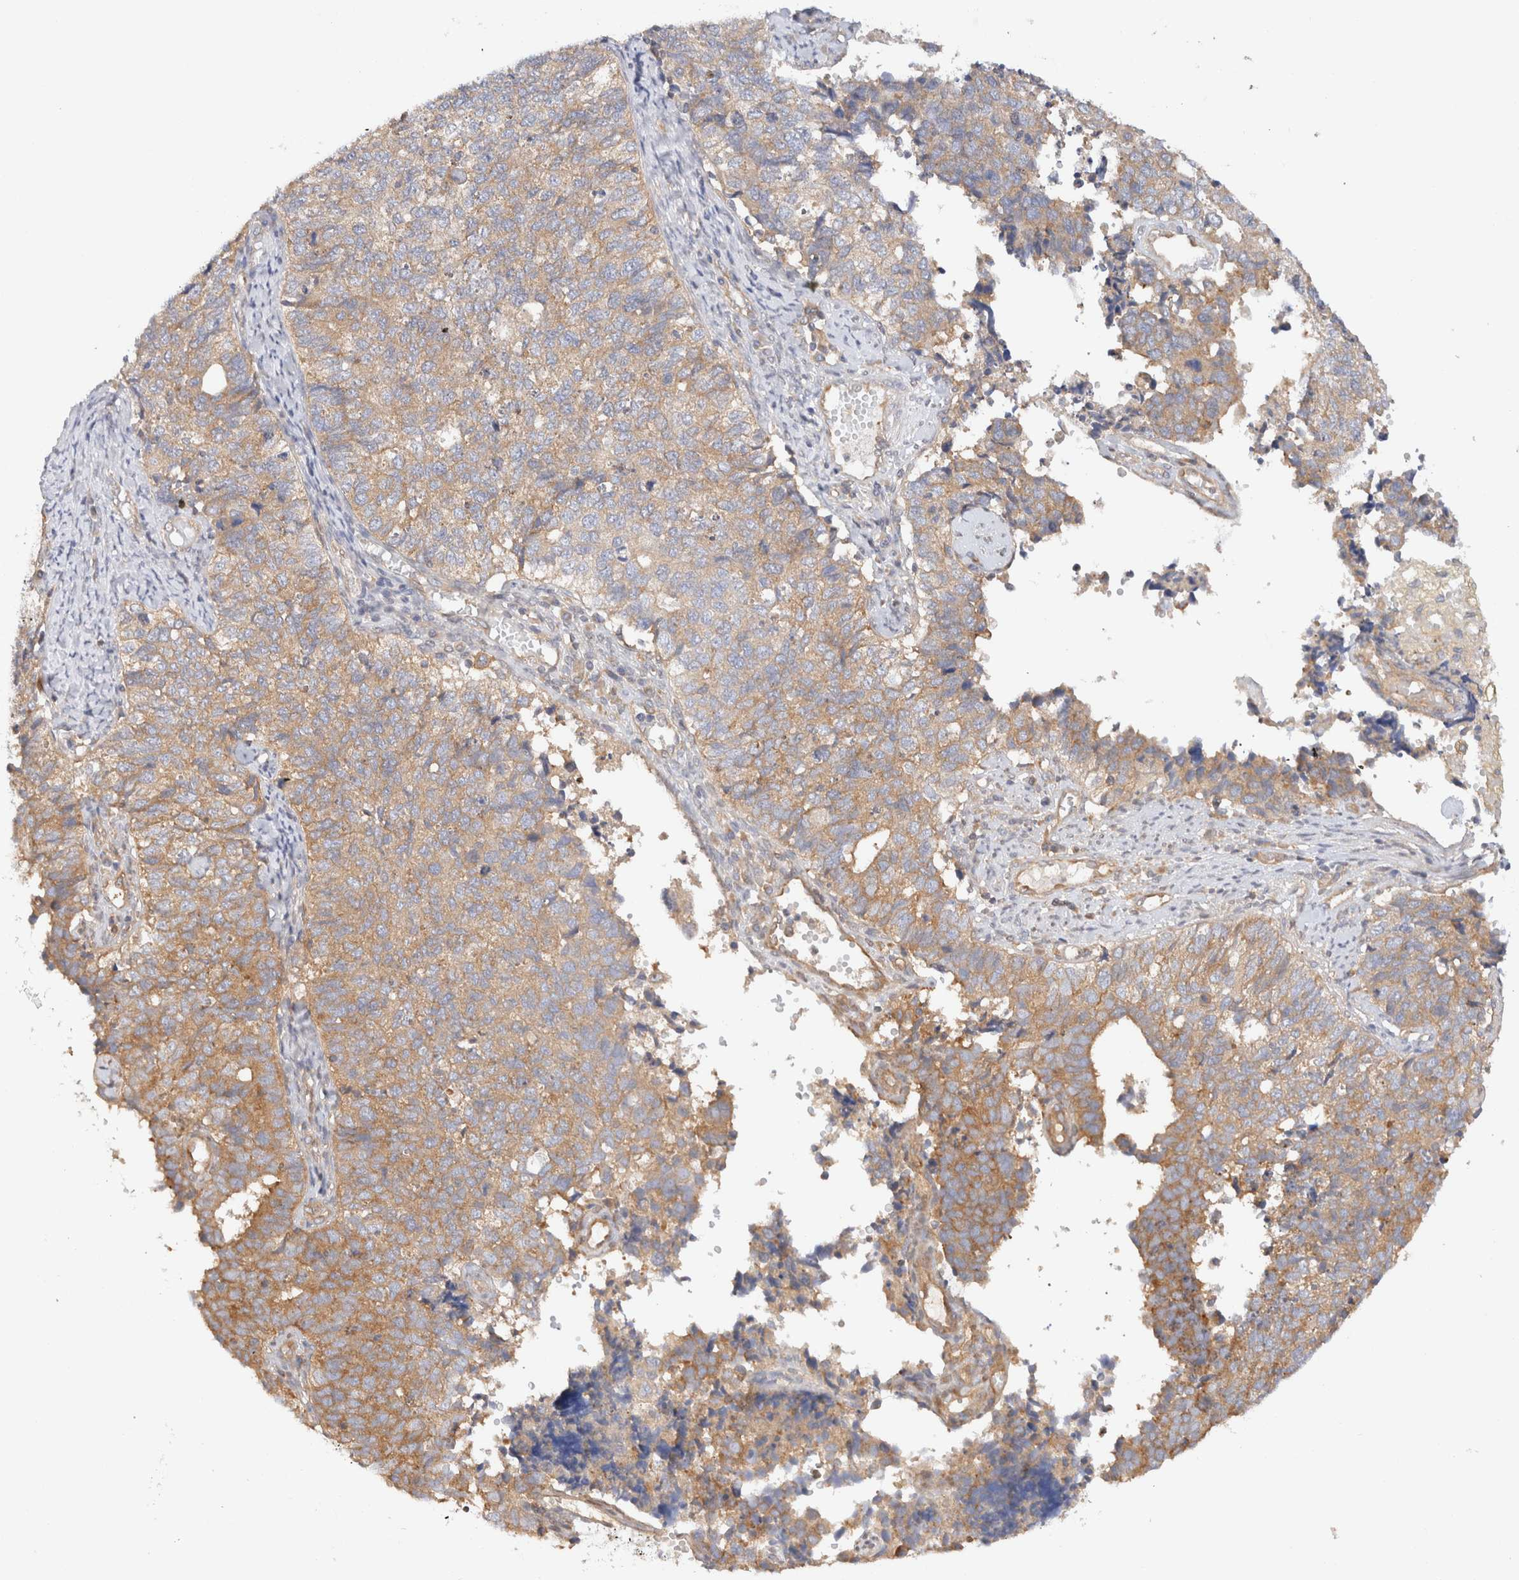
{"staining": {"intensity": "moderate", "quantity": ">75%", "location": "cytoplasmic/membranous"}, "tissue": "cervical cancer", "cell_type": "Tumor cells", "image_type": "cancer", "snomed": [{"axis": "morphology", "description": "Squamous cell carcinoma, NOS"}, {"axis": "topography", "description": "Cervix"}], "caption": "The photomicrograph demonstrates immunohistochemical staining of cervical squamous cell carcinoma. There is moderate cytoplasmic/membranous positivity is appreciated in about >75% of tumor cells. The protein of interest is shown in brown color, while the nuclei are stained blue.", "gene": "RABEP1", "patient": {"sex": "female", "age": 63}}